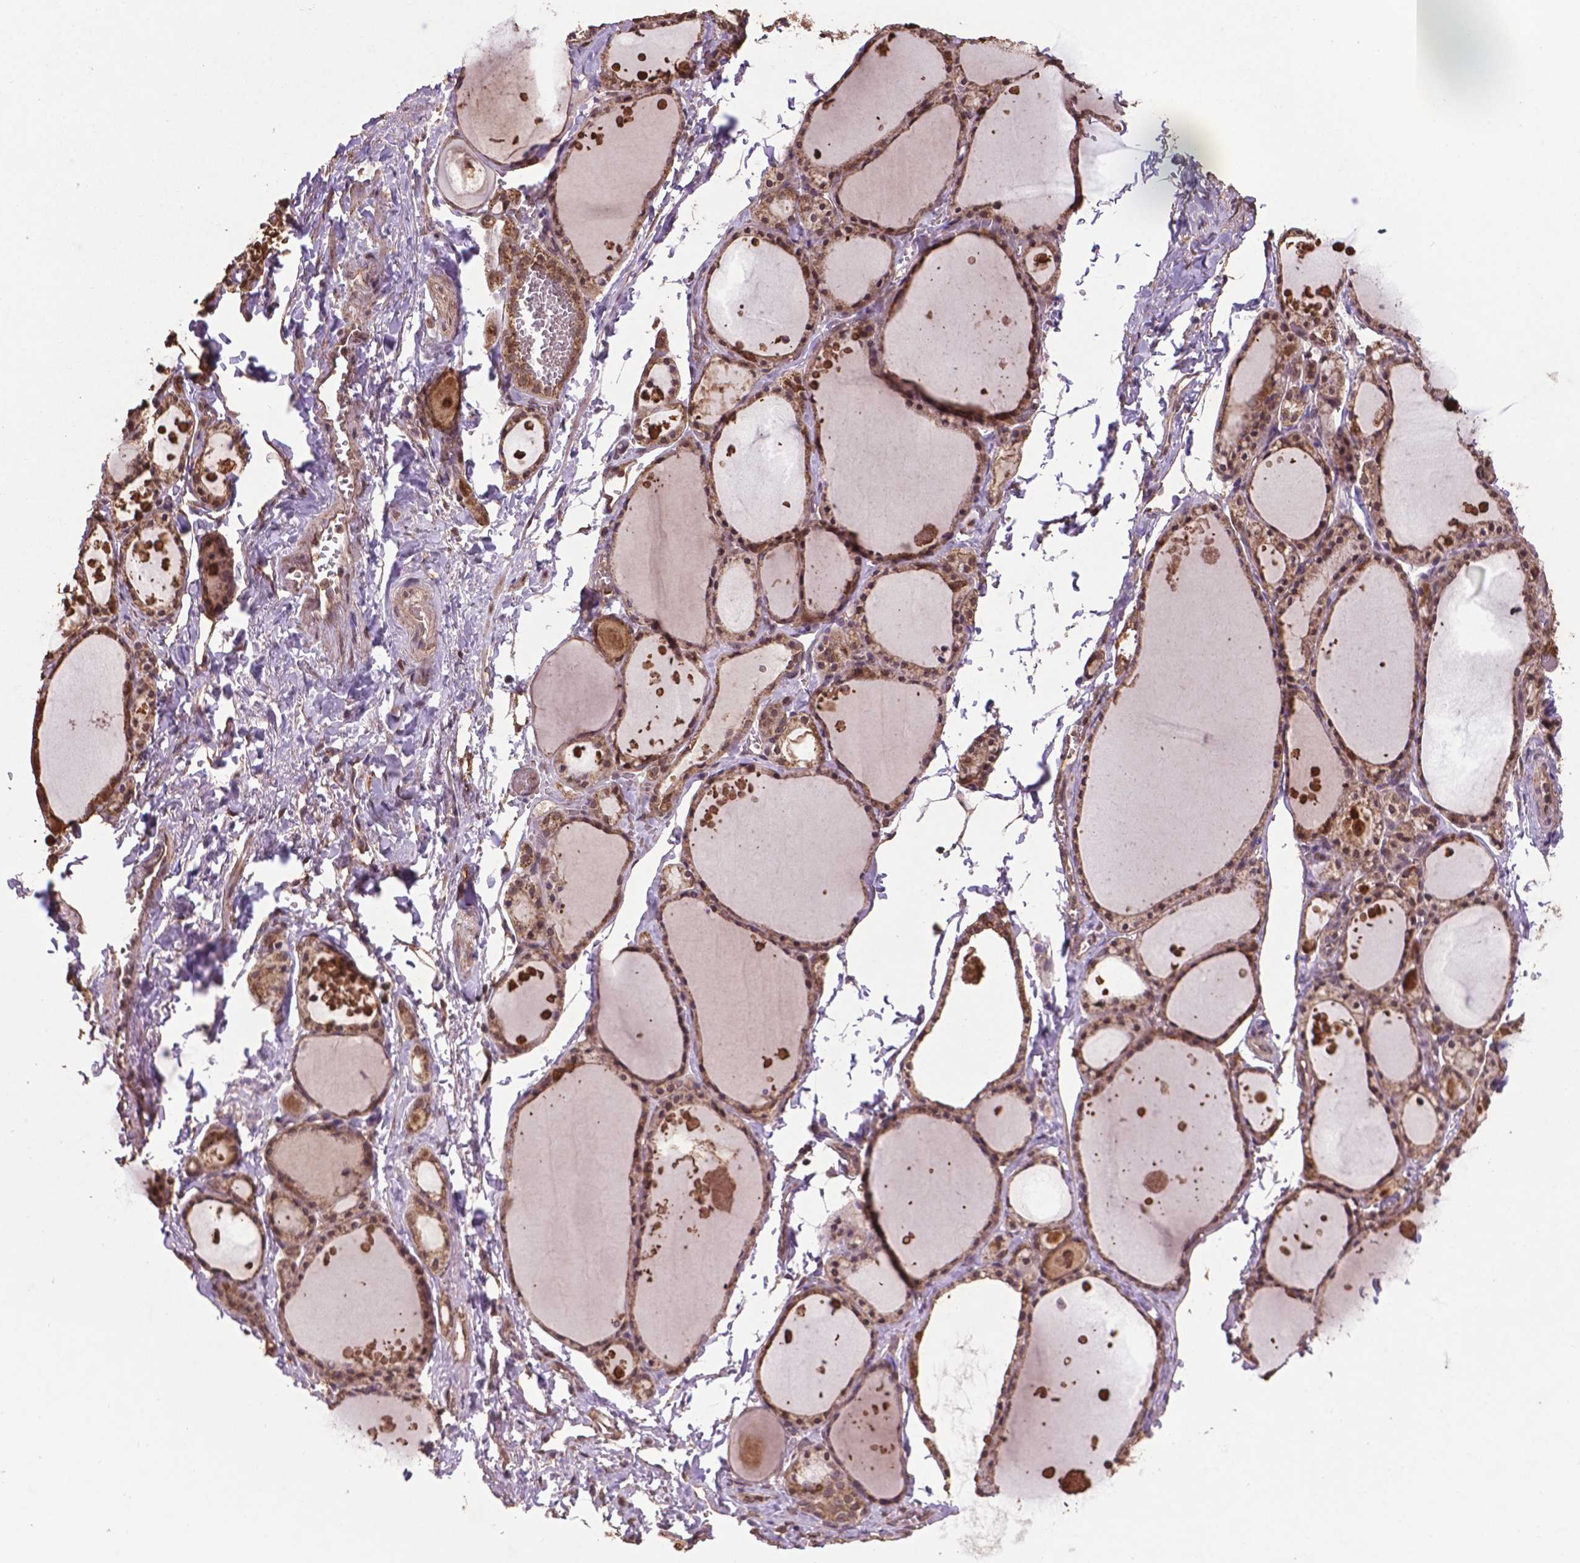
{"staining": {"intensity": "moderate", "quantity": ">75%", "location": "cytoplasmic/membranous,nuclear"}, "tissue": "thyroid gland", "cell_type": "Glandular cells", "image_type": "normal", "snomed": [{"axis": "morphology", "description": "Normal tissue, NOS"}, {"axis": "topography", "description": "Thyroid gland"}], "caption": "This image exhibits immunohistochemistry staining of normal human thyroid gland, with medium moderate cytoplasmic/membranous,nuclear expression in about >75% of glandular cells.", "gene": "DCAF1", "patient": {"sex": "male", "age": 68}}